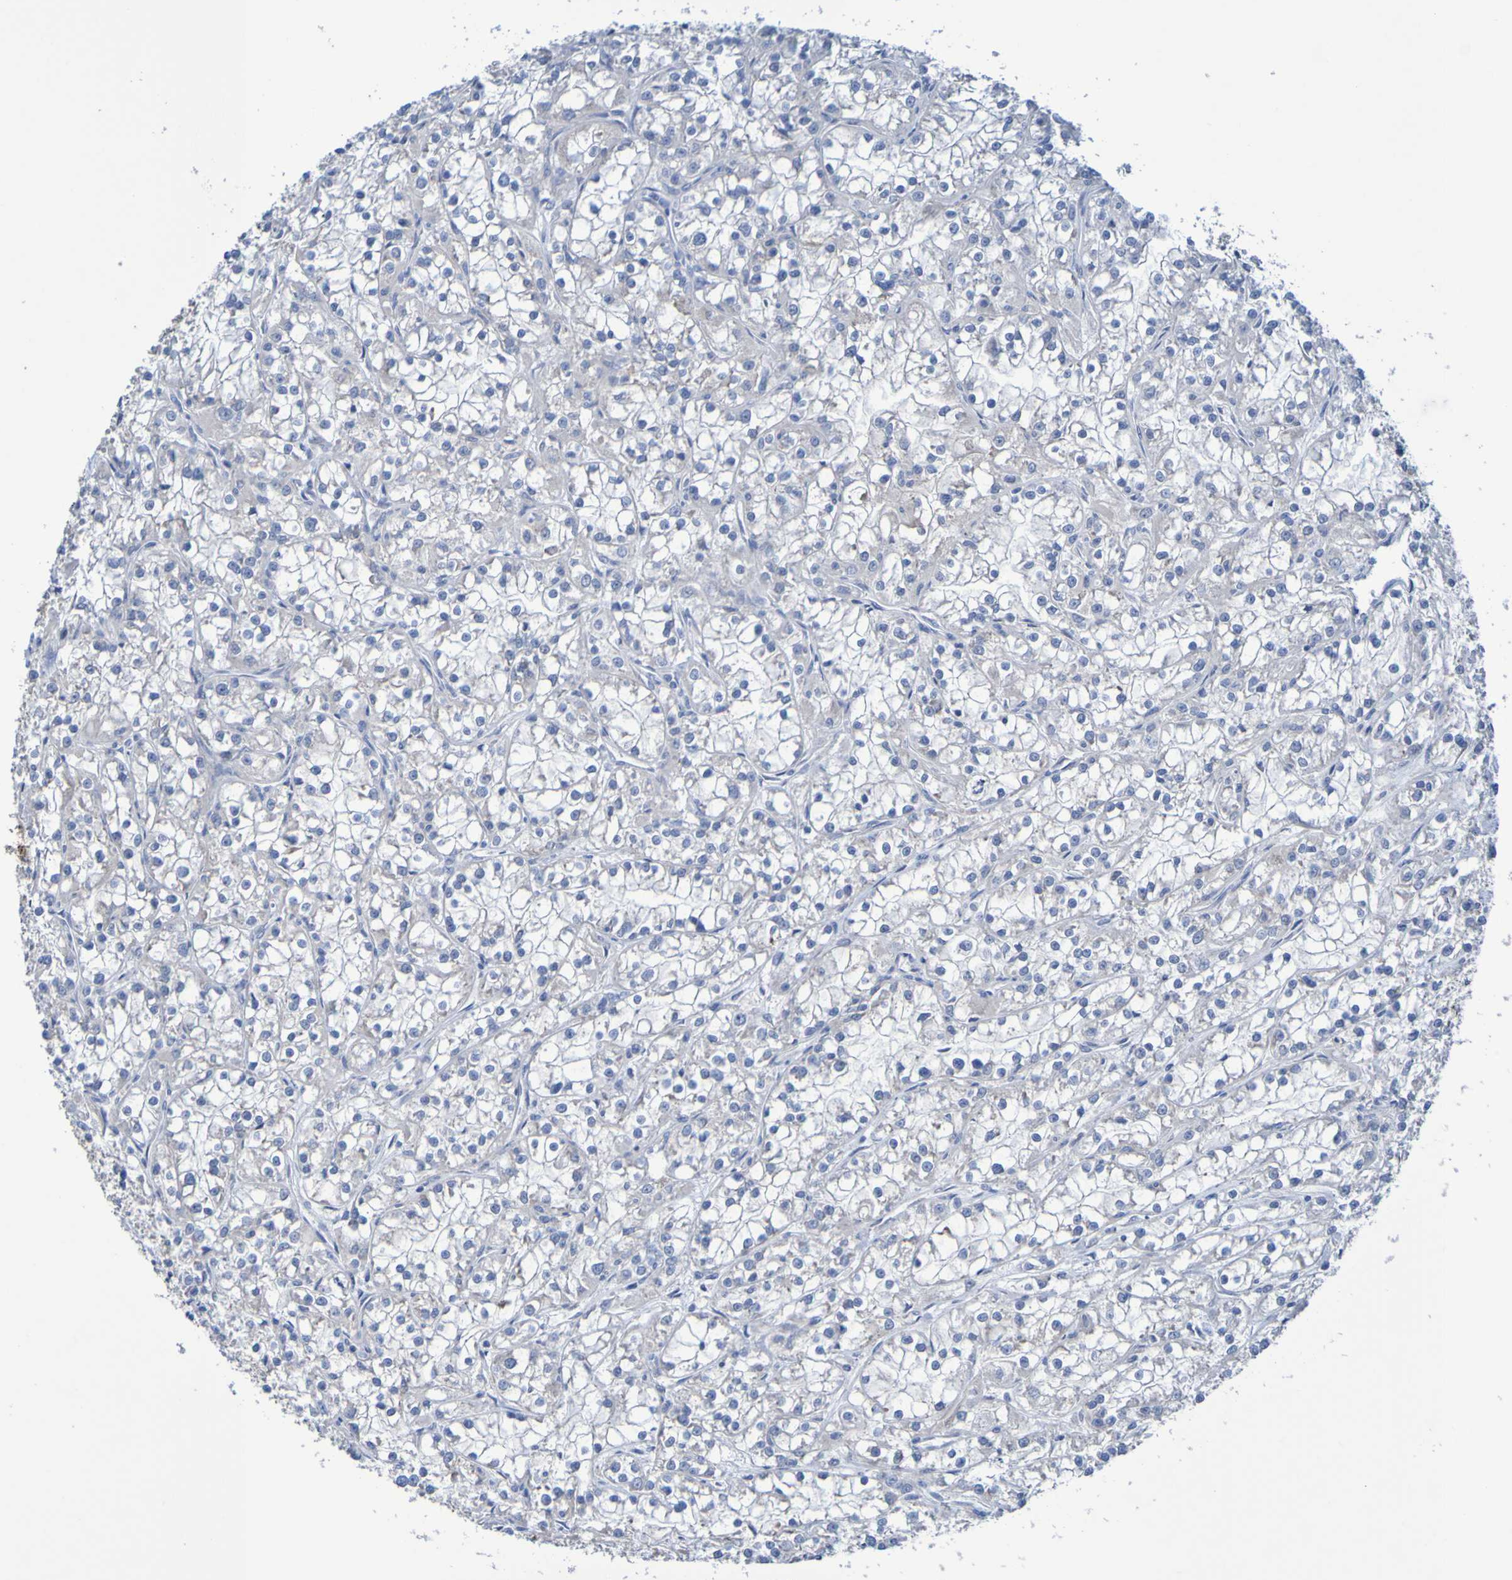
{"staining": {"intensity": "negative", "quantity": "none", "location": "none"}, "tissue": "renal cancer", "cell_type": "Tumor cells", "image_type": "cancer", "snomed": [{"axis": "morphology", "description": "Adenocarcinoma, NOS"}, {"axis": "topography", "description": "Kidney"}], "caption": "Renal adenocarcinoma was stained to show a protein in brown. There is no significant staining in tumor cells.", "gene": "ATIC", "patient": {"sex": "female", "age": 52}}